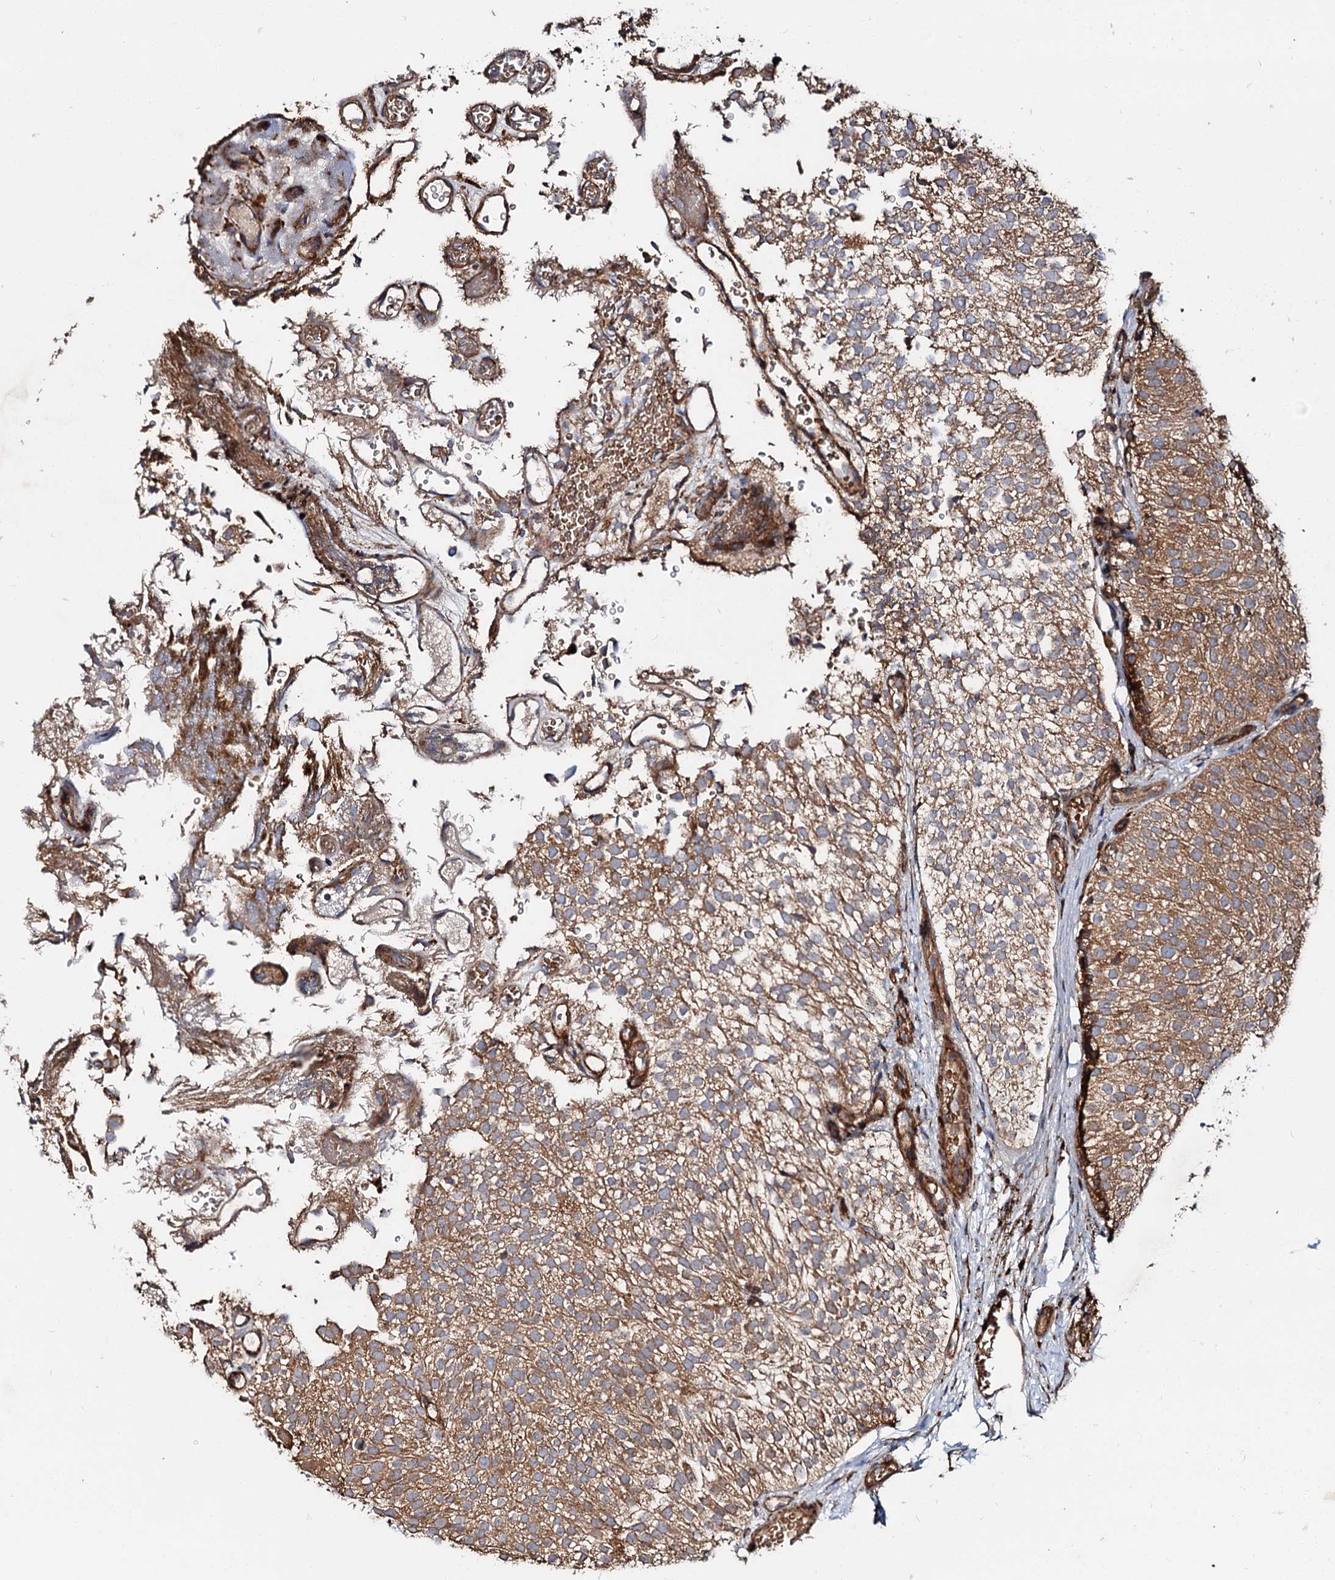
{"staining": {"intensity": "moderate", "quantity": ">75%", "location": "cytoplasmic/membranous"}, "tissue": "urothelial cancer", "cell_type": "Tumor cells", "image_type": "cancer", "snomed": [{"axis": "morphology", "description": "Urothelial carcinoma, Low grade"}, {"axis": "topography", "description": "Urinary bladder"}], "caption": "Protein staining reveals moderate cytoplasmic/membranous expression in about >75% of tumor cells in low-grade urothelial carcinoma. (DAB IHC with brightfield microscopy, high magnification).", "gene": "WDR73", "patient": {"sex": "male", "age": 78}}